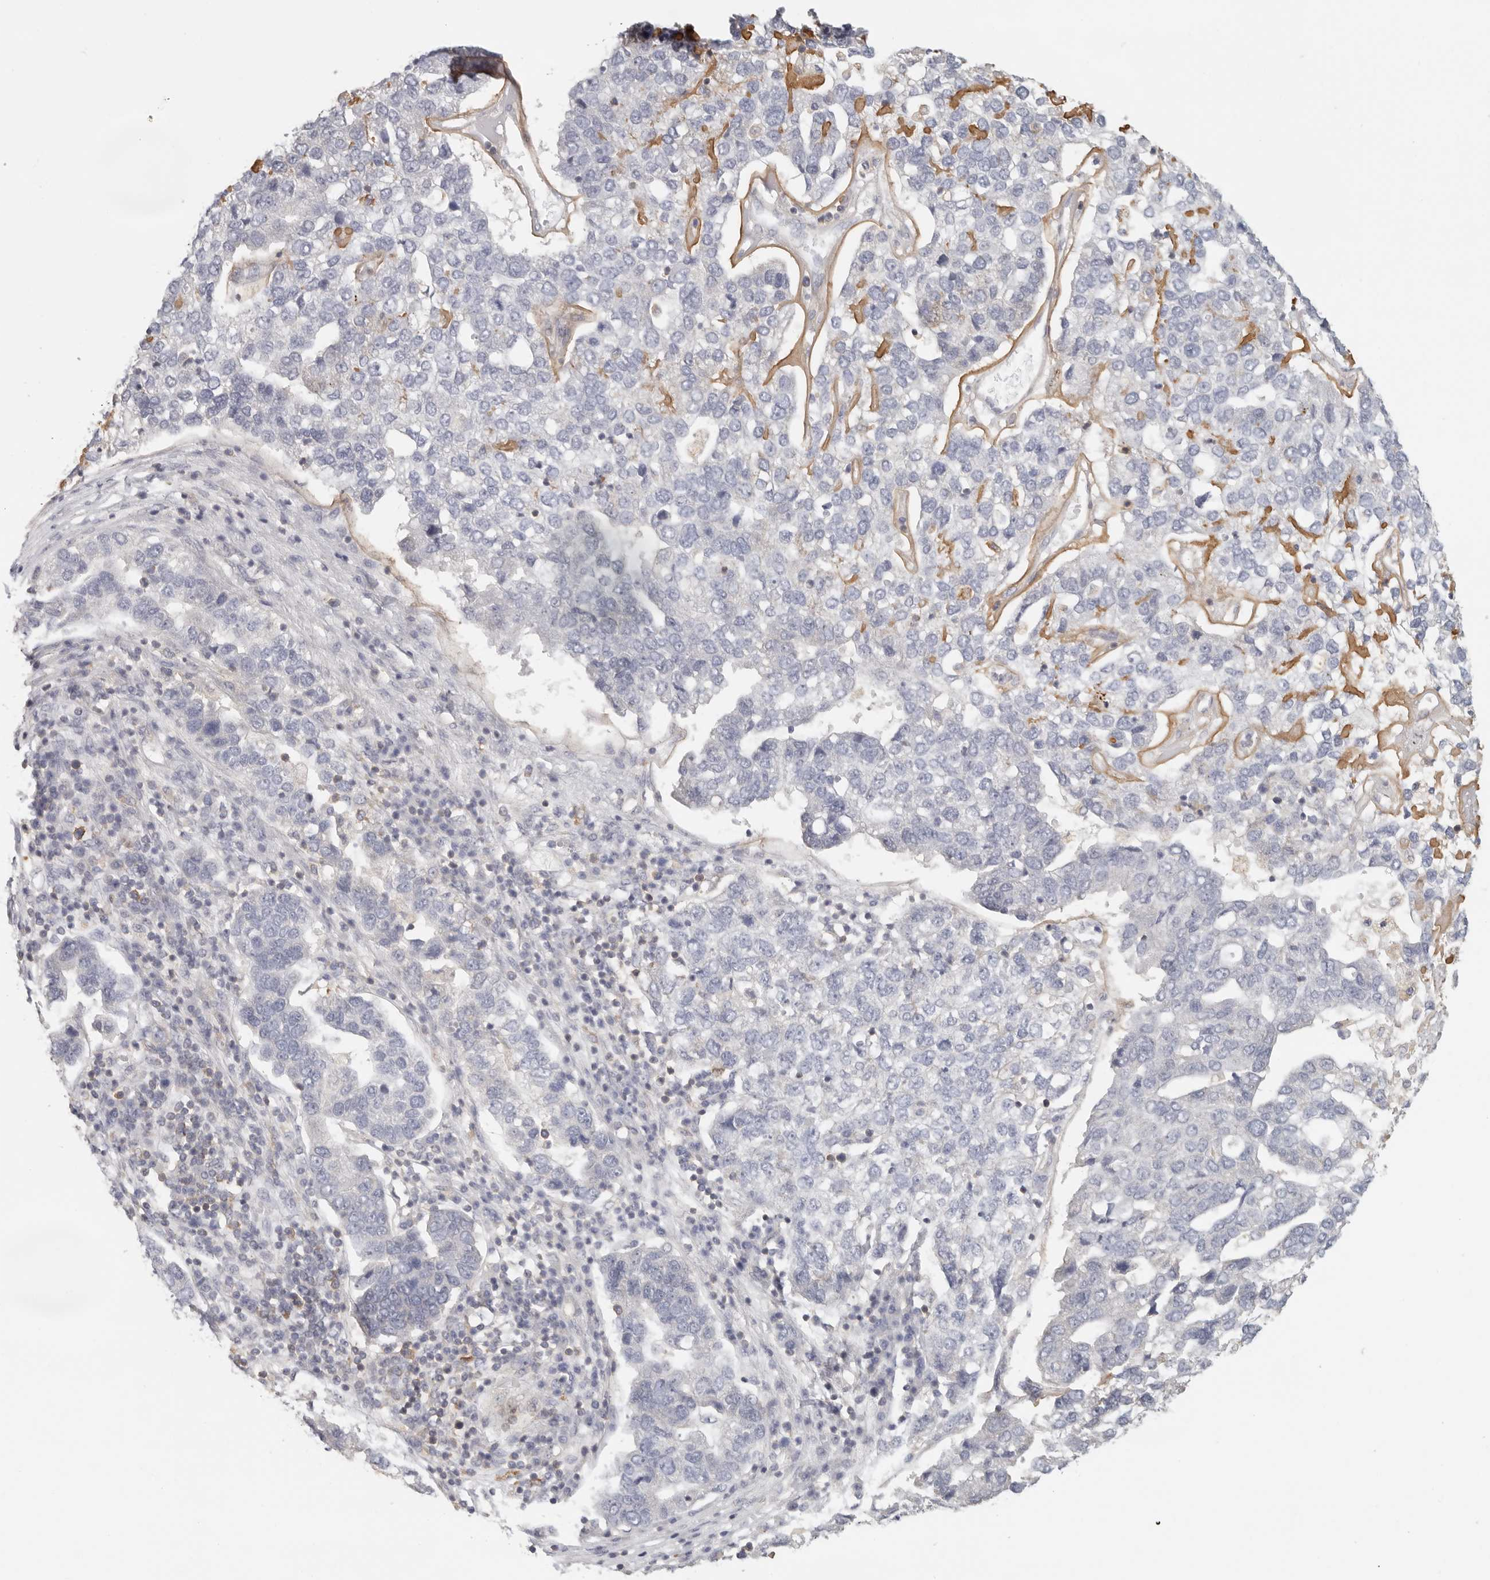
{"staining": {"intensity": "negative", "quantity": "none", "location": "none"}, "tissue": "pancreatic cancer", "cell_type": "Tumor cells", "image_type": "cancer", "snomed": [{"axis": "morphology", "description": "Adenocarcinoma, NOS"}, {"axis": "topography", "description": "Pancreas"}], "caption": "Immunohistochemical staining of pancreatic adenocarcinoma displays no significant staining in tumor cells.", "gene": "ANXA9", "patient": {"sex": "female", "age": 61}}